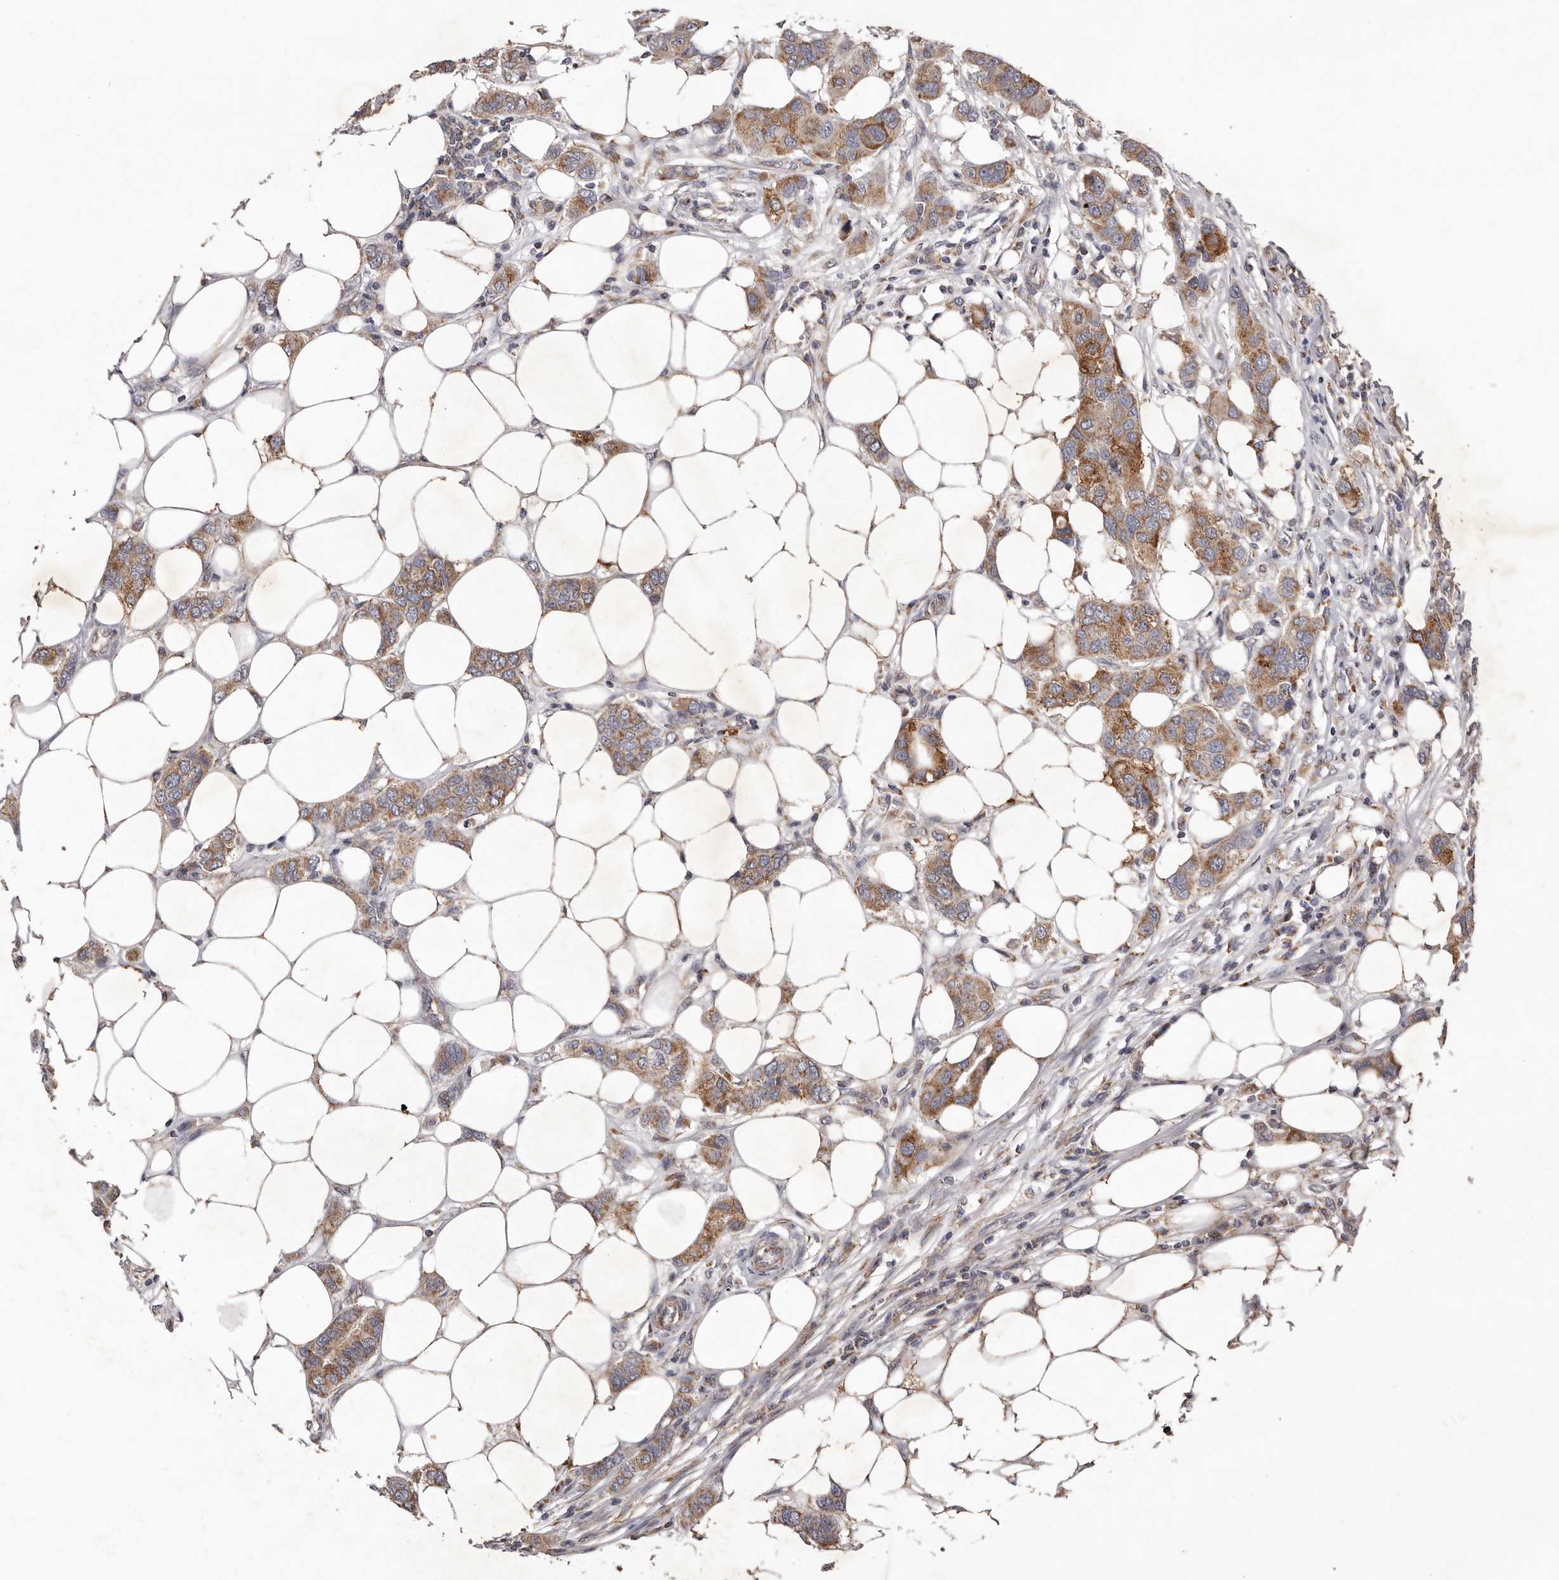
{"staining": {"intensity": "moderate", "quantity": ">75%", "location": "cytoplasmic/membranous"}, "tissue": "breast cancer", "cell_type": "Tumor cells", "image_type": "cancer", "snomed": [{"axis": "morphology", "description": "Duct carcinoma"}, {"axis": "topography", "description": "Breast"}], "caption": "A brown stain labels moderate cytoplasmic/membranous staining of a protein in human breast intraductal carcinoma tumor cells. Nuclei are stained in blue.", "gene": "CXCL14", "patient": {"sex": "female", "age": 50}}